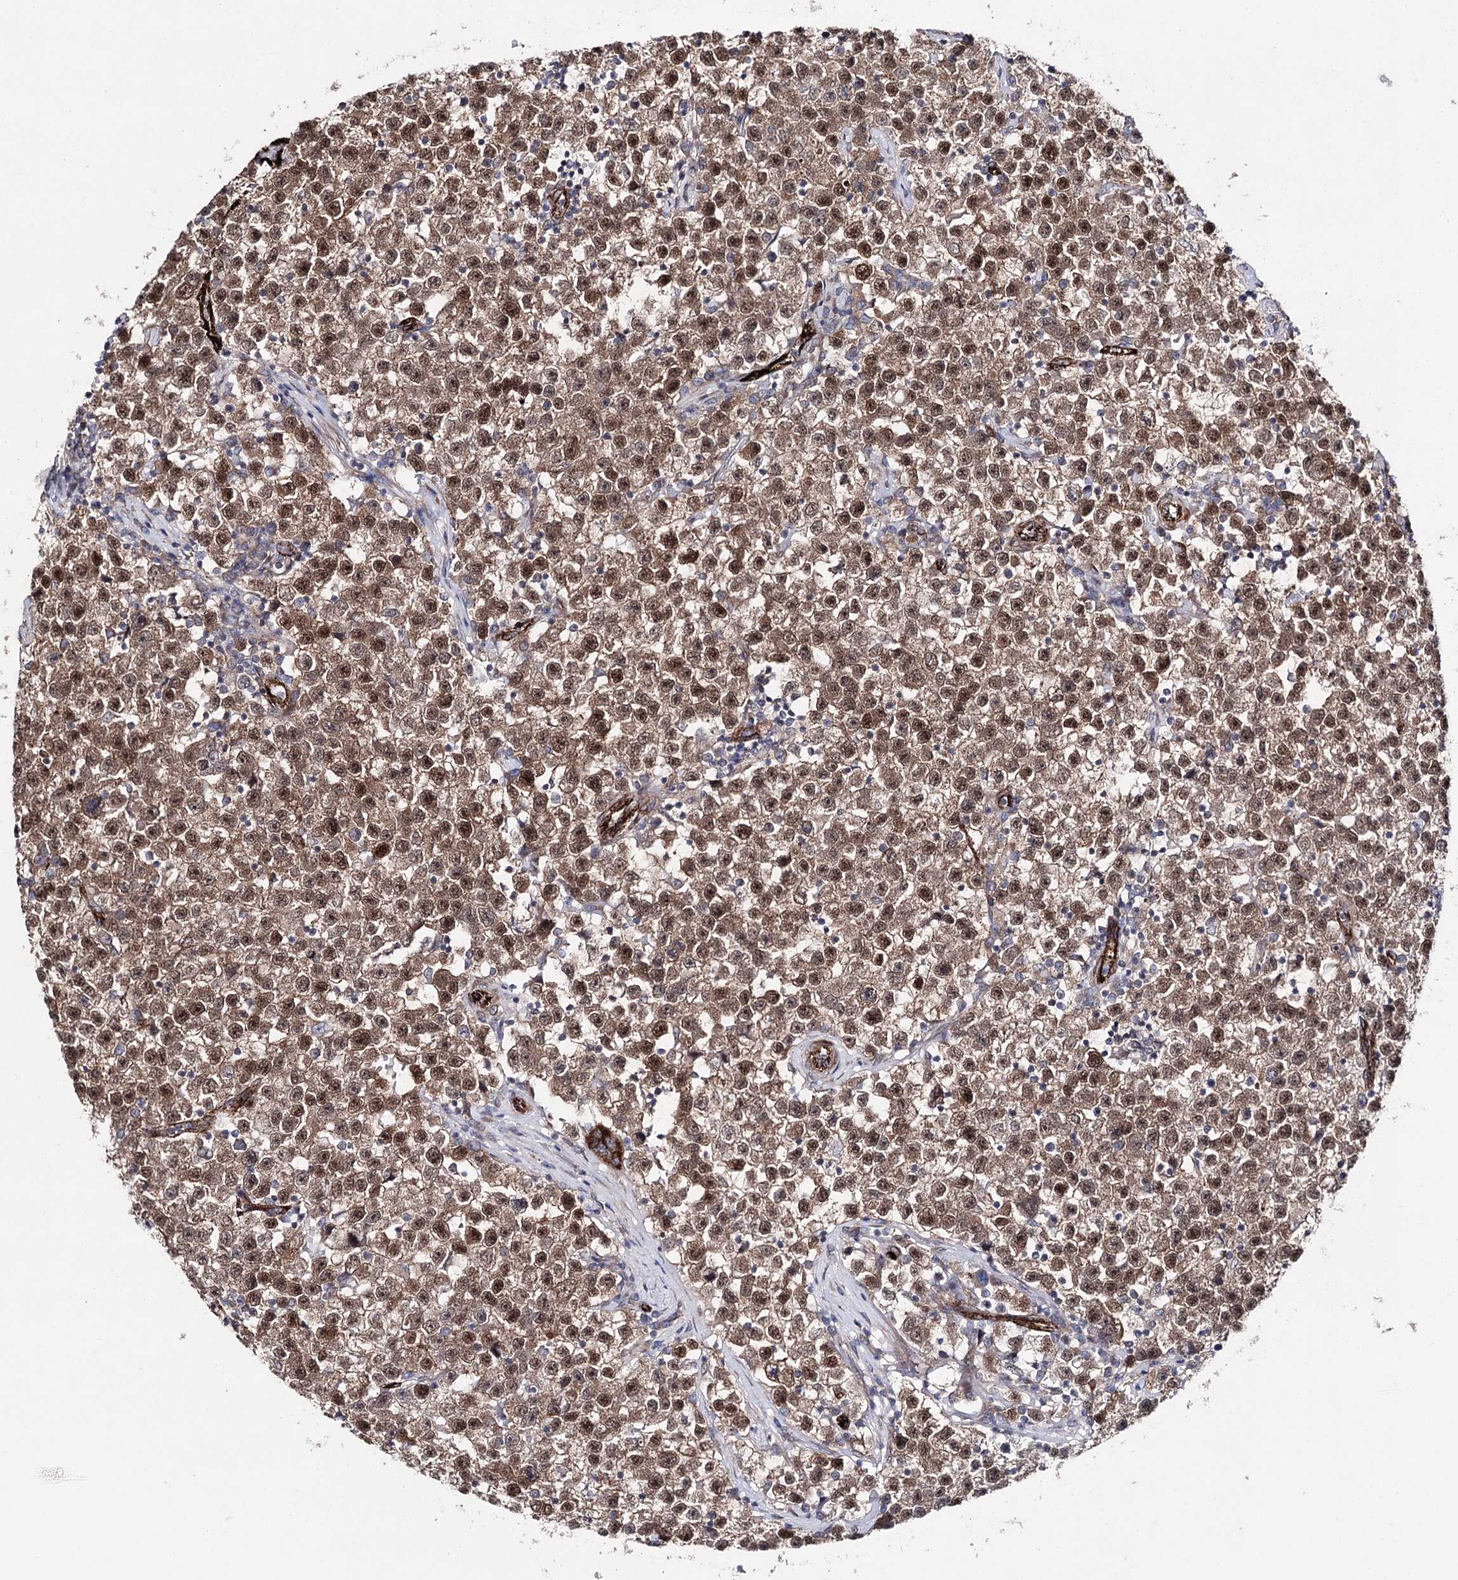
{"staining": {"intensity": "moderate", "quantity": ">75%", "location": "nuclear"}, "tissue": "testis cancer", "cell_type": "Tumor cells", "image_type": "cancer", "snomed": [{"axis": "morphology", "description": "Seminoma, NOS"}, {"axis": "topography", "description": "Testis"}], "caption": "Immunohistochemistry (DAB (3,3'-diaminobenzidine)) staining of human testis cancer displays moderate nuclear protein expression in approximately >75% of tumor cells.", "gene": "MIB1", "patient": {"sex": "male", "age": 22}}